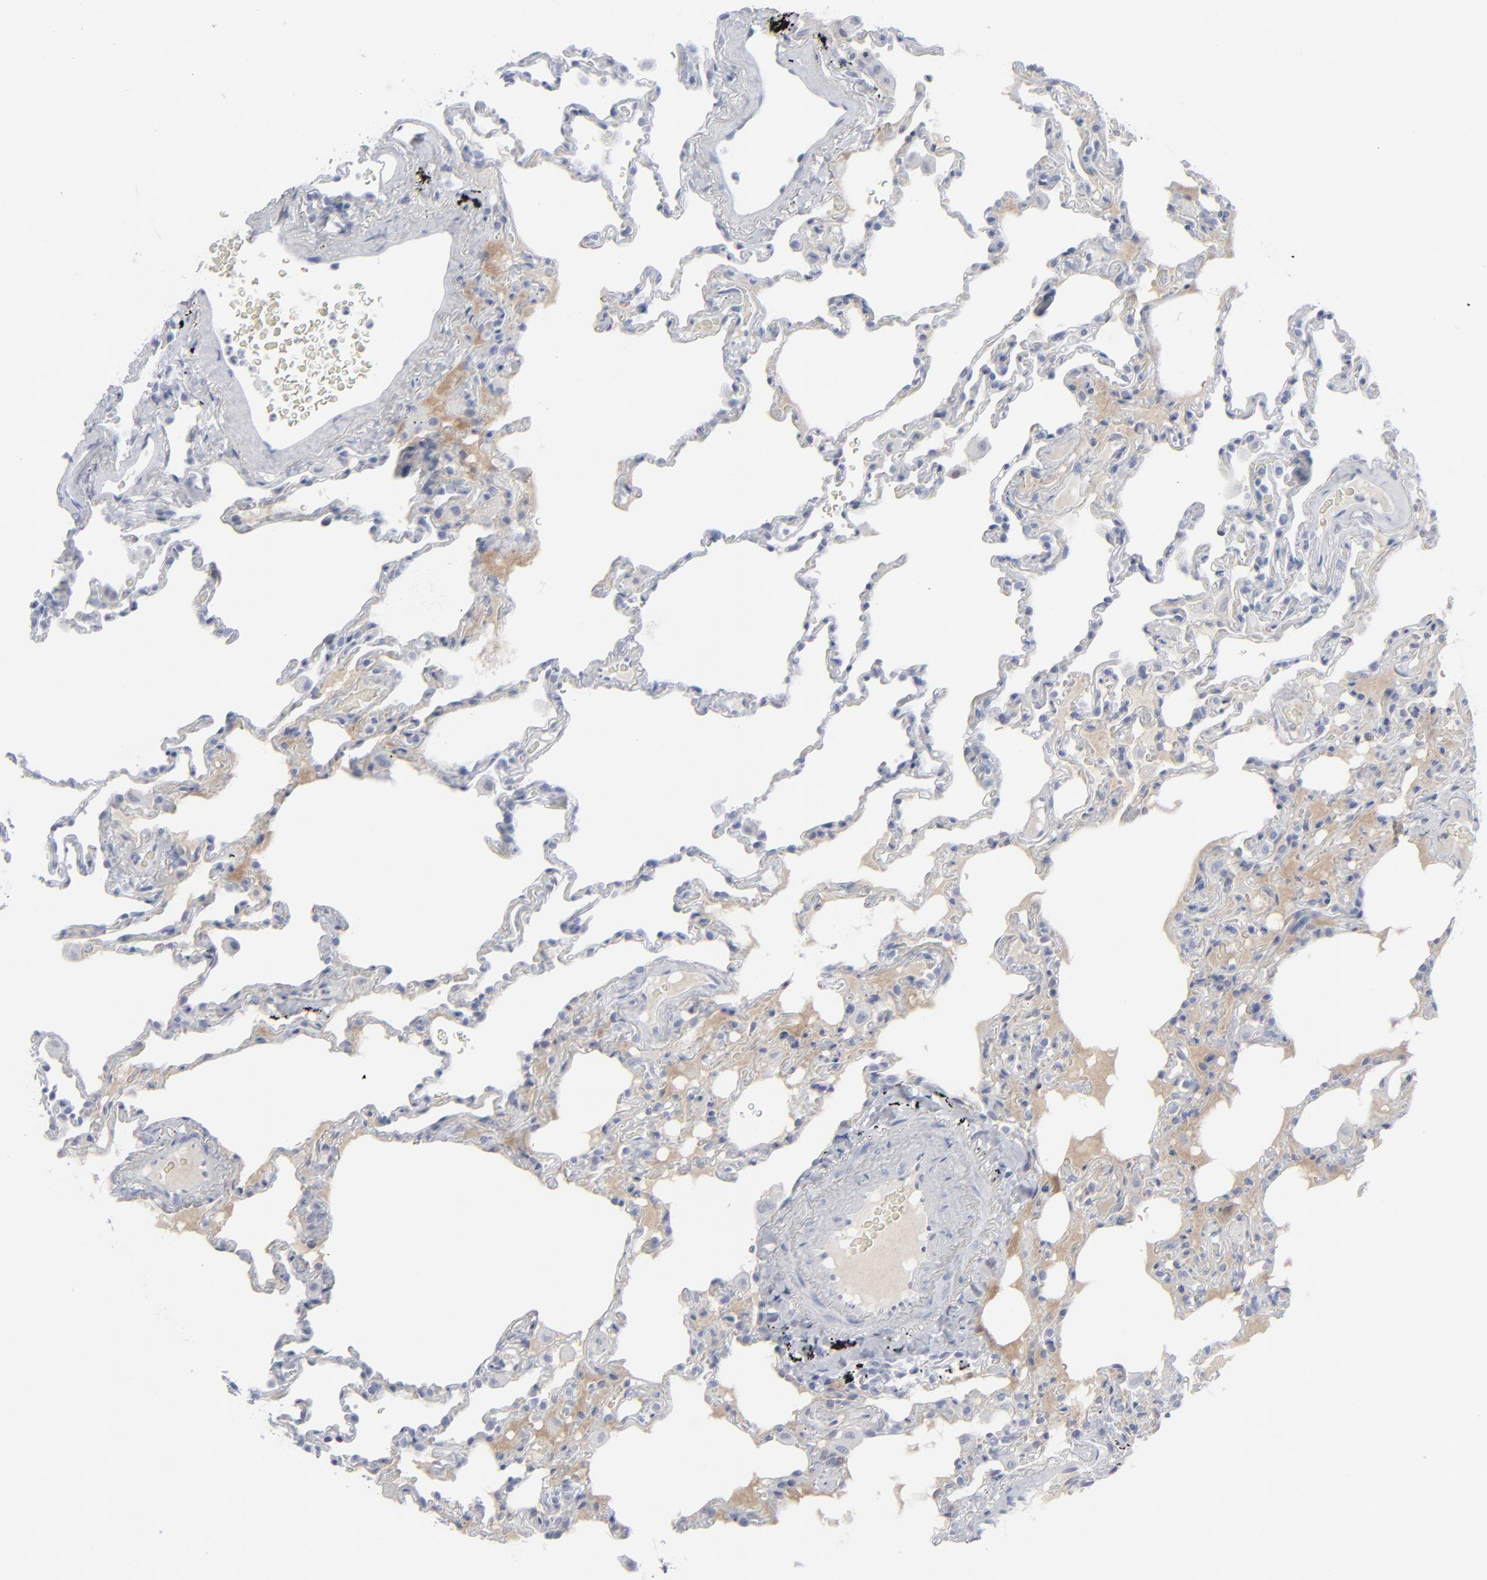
{"staining": {"intensity": "negative", "quantity": "none", "location": "none"}, "tissue": "lung", "cell_type": "Alveolar cells", "image_type": "normal", "snomed": [{"axis": "morphology", "description": "Normal tissue, NOS"}, {"axis": "topography", "description": "Lung"}], "caption": "This histopathology image is of unremarkable lung stained with immunohistochemistry to label a protein in brown with the nuclei are counter-stained blue. There is no staining in alveolar cells.", "gene": "MSLN", "patient": {"sex": "male", "age": 59}}